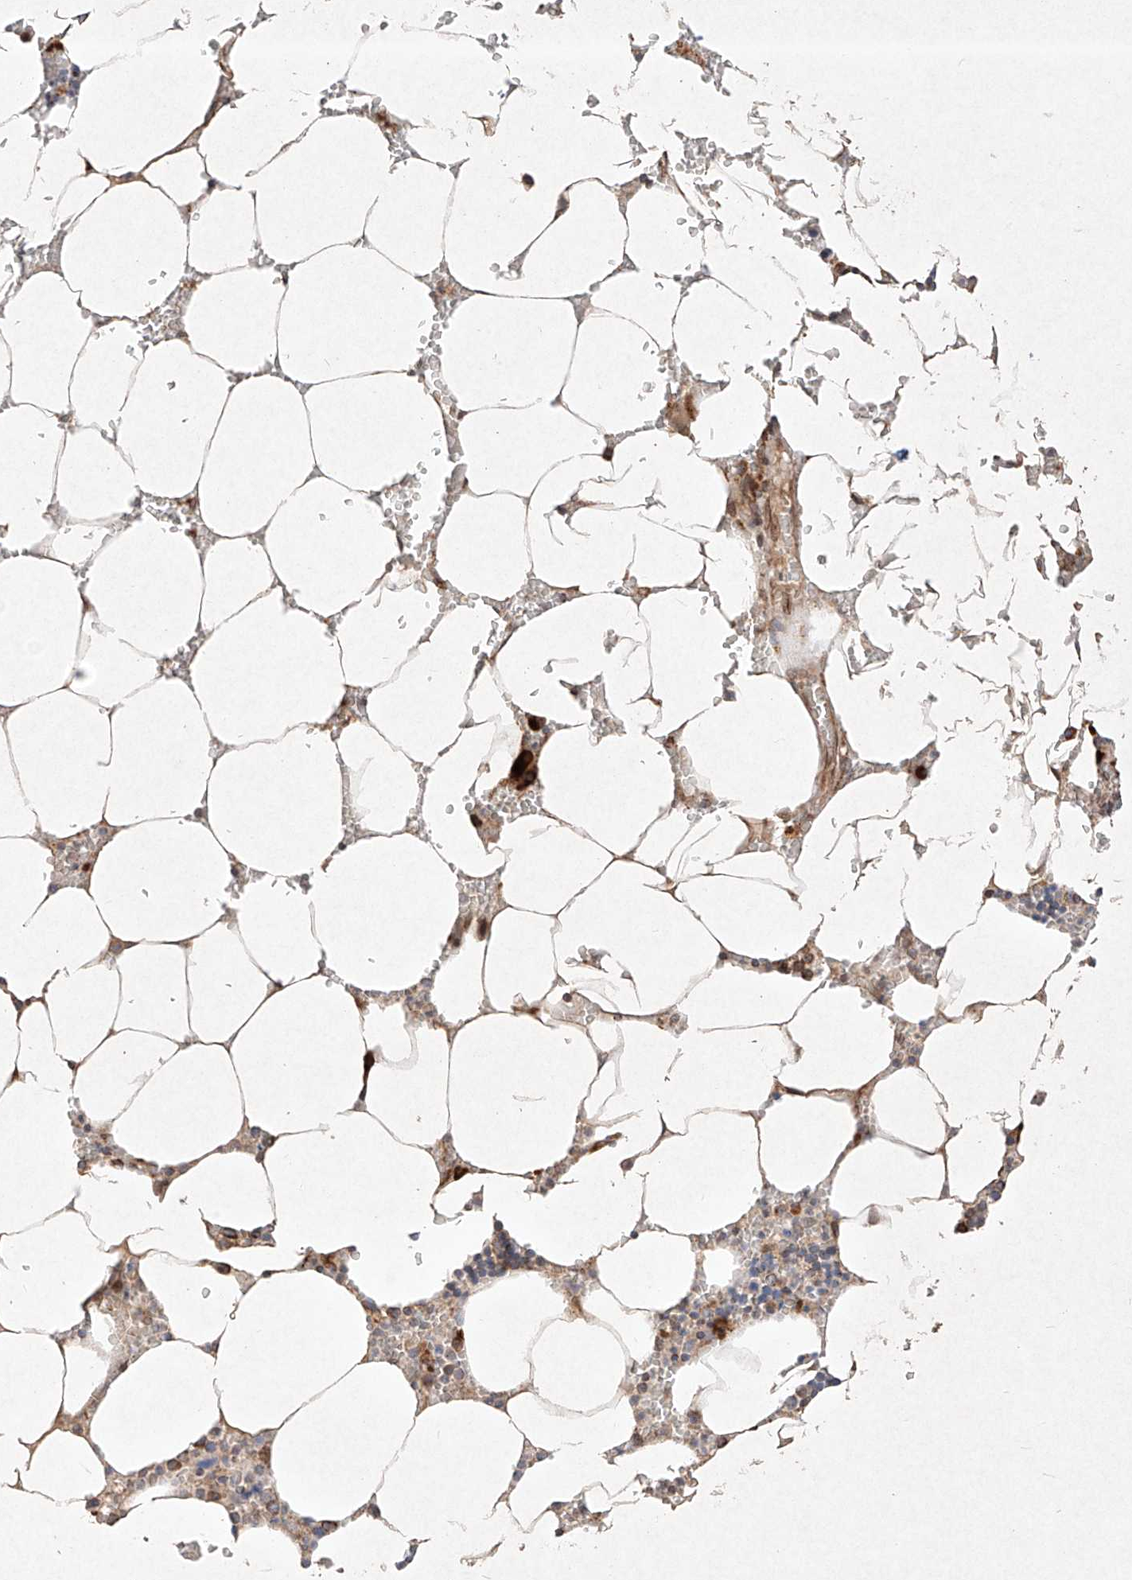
{"staining": {"intensity": "moderate", "quantity": "25%-75%", "location": "cytoplasmic/membranous"}, "tissue": "bone marrow", "cell_type": "Hematopoietic cells", "image_type": "normal", "snomed": [{"axis": "morphology", "description": "Normal tissue, NOS"}, {"axis": "topography", "description": "Bone marrow"}], "caption": "Immunohistochemical staining of unremarkable bone marrow exhibits medium levels of moderate cytoplasmic/membranous positivity in approximately 25%-75% of hematopoietic cells.", "gene": "SEMA3B", "patient": {"sex": "male", "age": 70}}